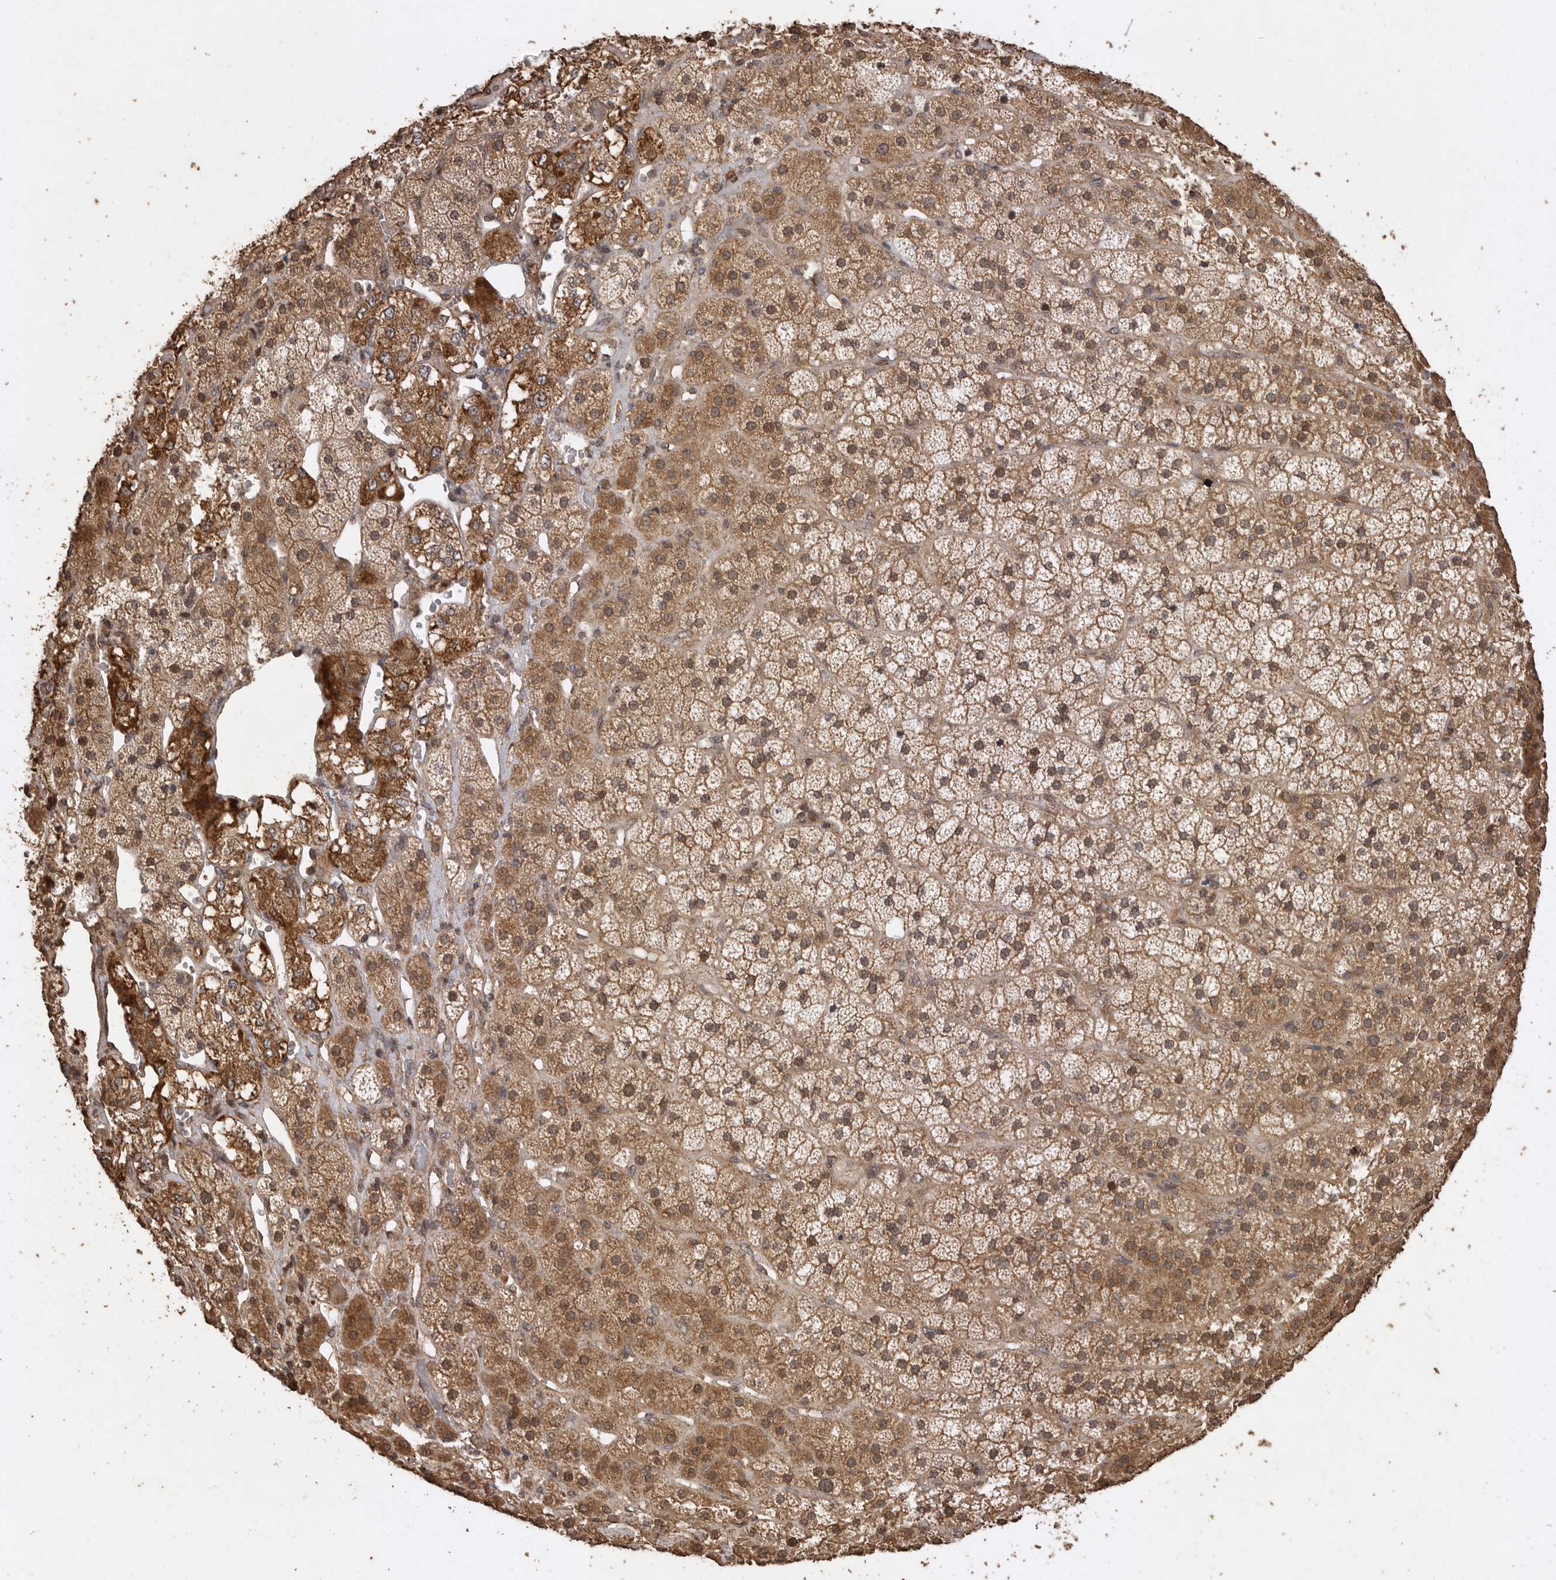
{"staining": {"intensity": "moderate", "quantity": ">75%", "location": "cytoplasmic/membranous,nuclear"}, "tissue": "adrenal gland", "cell_type": "Glandular cells", "image_type": "normal", "snomed": [{"axis": "morphology", "description": "Normal tissue, NOS"}, {"axis": "topography", "description": "Adrenal gland"}], "caption": "A medium amount of moderate cytoplasmic/membranous,nuclear staining is seen in approximately >75% of glandular cells in unremarkable adrenal gland.", "gene": "PINK1", "patient": {"sex": "male", "age": 57}}